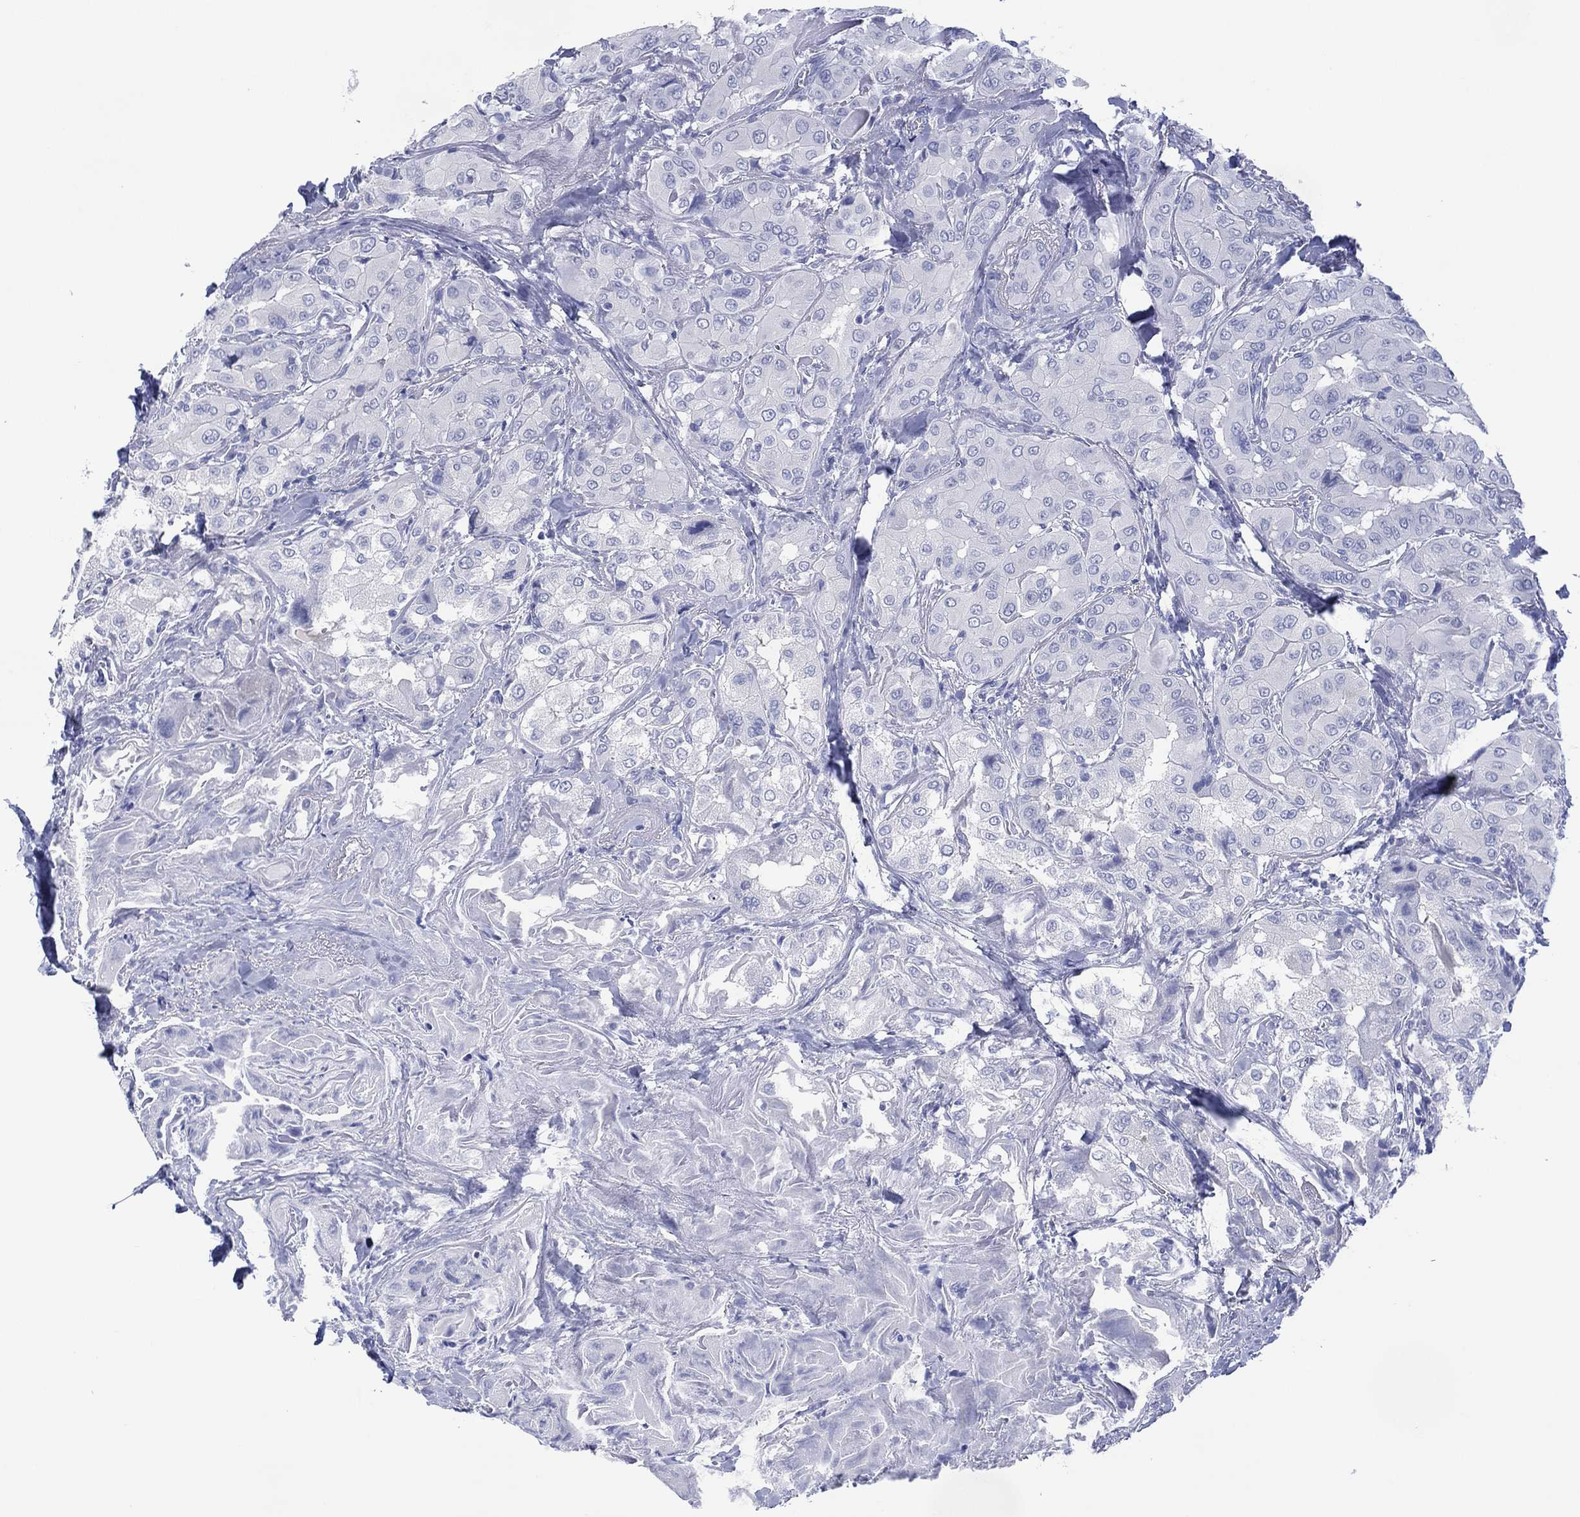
{"staining": {"intensity": "negative", "quantity": "none", "location": "none"}, "tissue": "thyroid cancer", "cell_type": "Tumor cells", "image_type": "cancer", "snomed": [{"axis": "morphology", "description": "Normal tissue, NOS"}, {"axis": "morphology", "description": "Papillary adenocarcinoma, NOS"}, {"axis": "topography", "description": "Thyroid gland"}], "caption": "The photomicrograph displays no significant staining in tumor cells of papillary adenocarcinoma (thyroid).", "gene": "DSG1", "patient": {"sex": "female", "age": 66}}